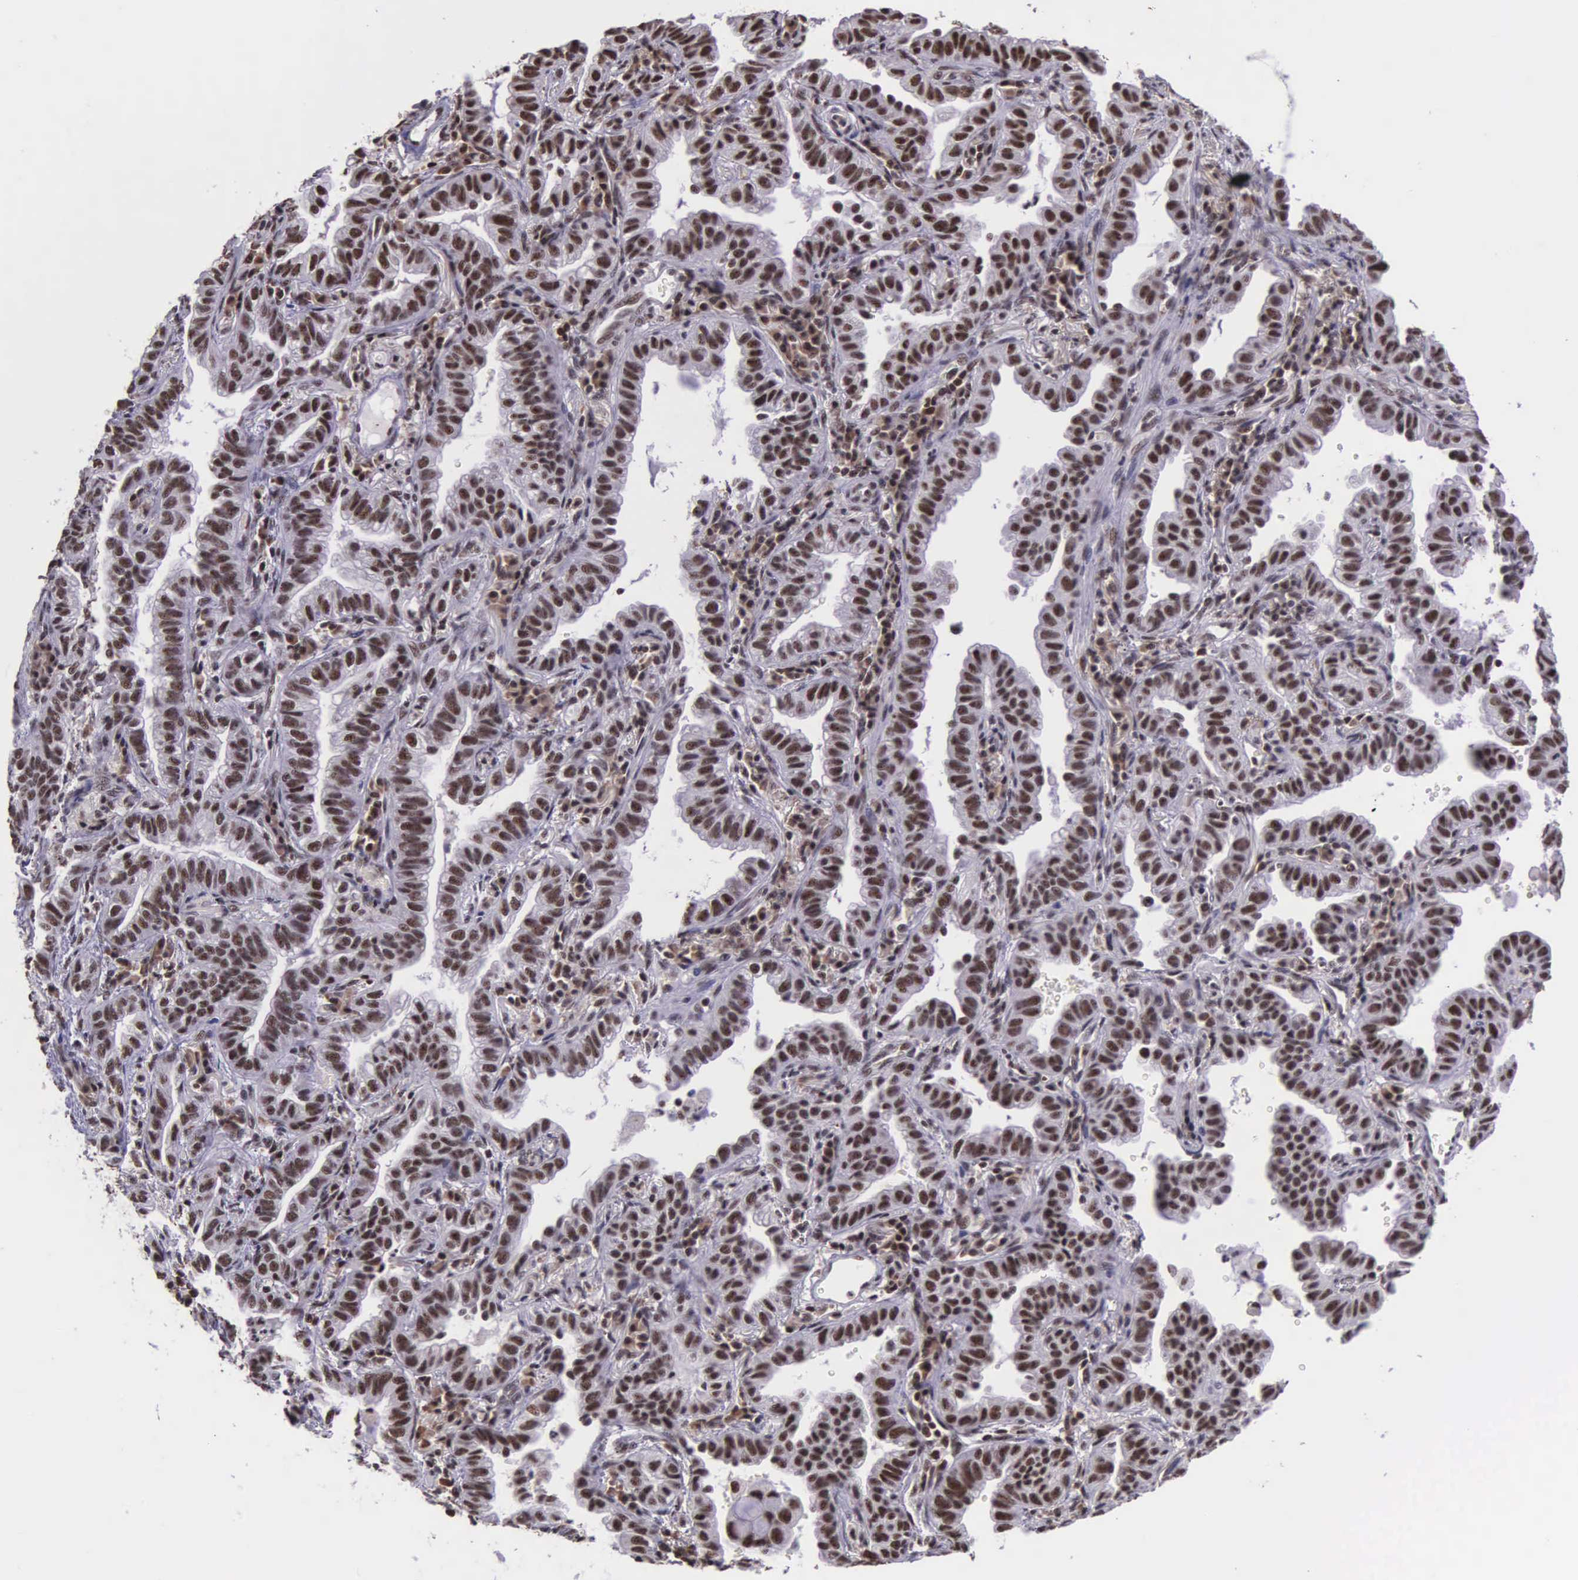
{"staining": {"intensity": "moderate", "quantity": ">75%", "location": "nuclear"}, "tissue": "lung cancer", "cell_type": "Tumor cells", "image_type": "cancer", "snomed": [{"axis": "morphology", "description": "Adenocarcinoma, NOS"}, {"axis": "topography", "description": "Lung"}], "caption": "A histopathology image of lung cancer (adenocarcinoma) stained for a protein demonstrates moderate nuclear brown staining in tumor cells.", "gene": "FAM47A", "patient": {"sex": "female", "age": 50}}